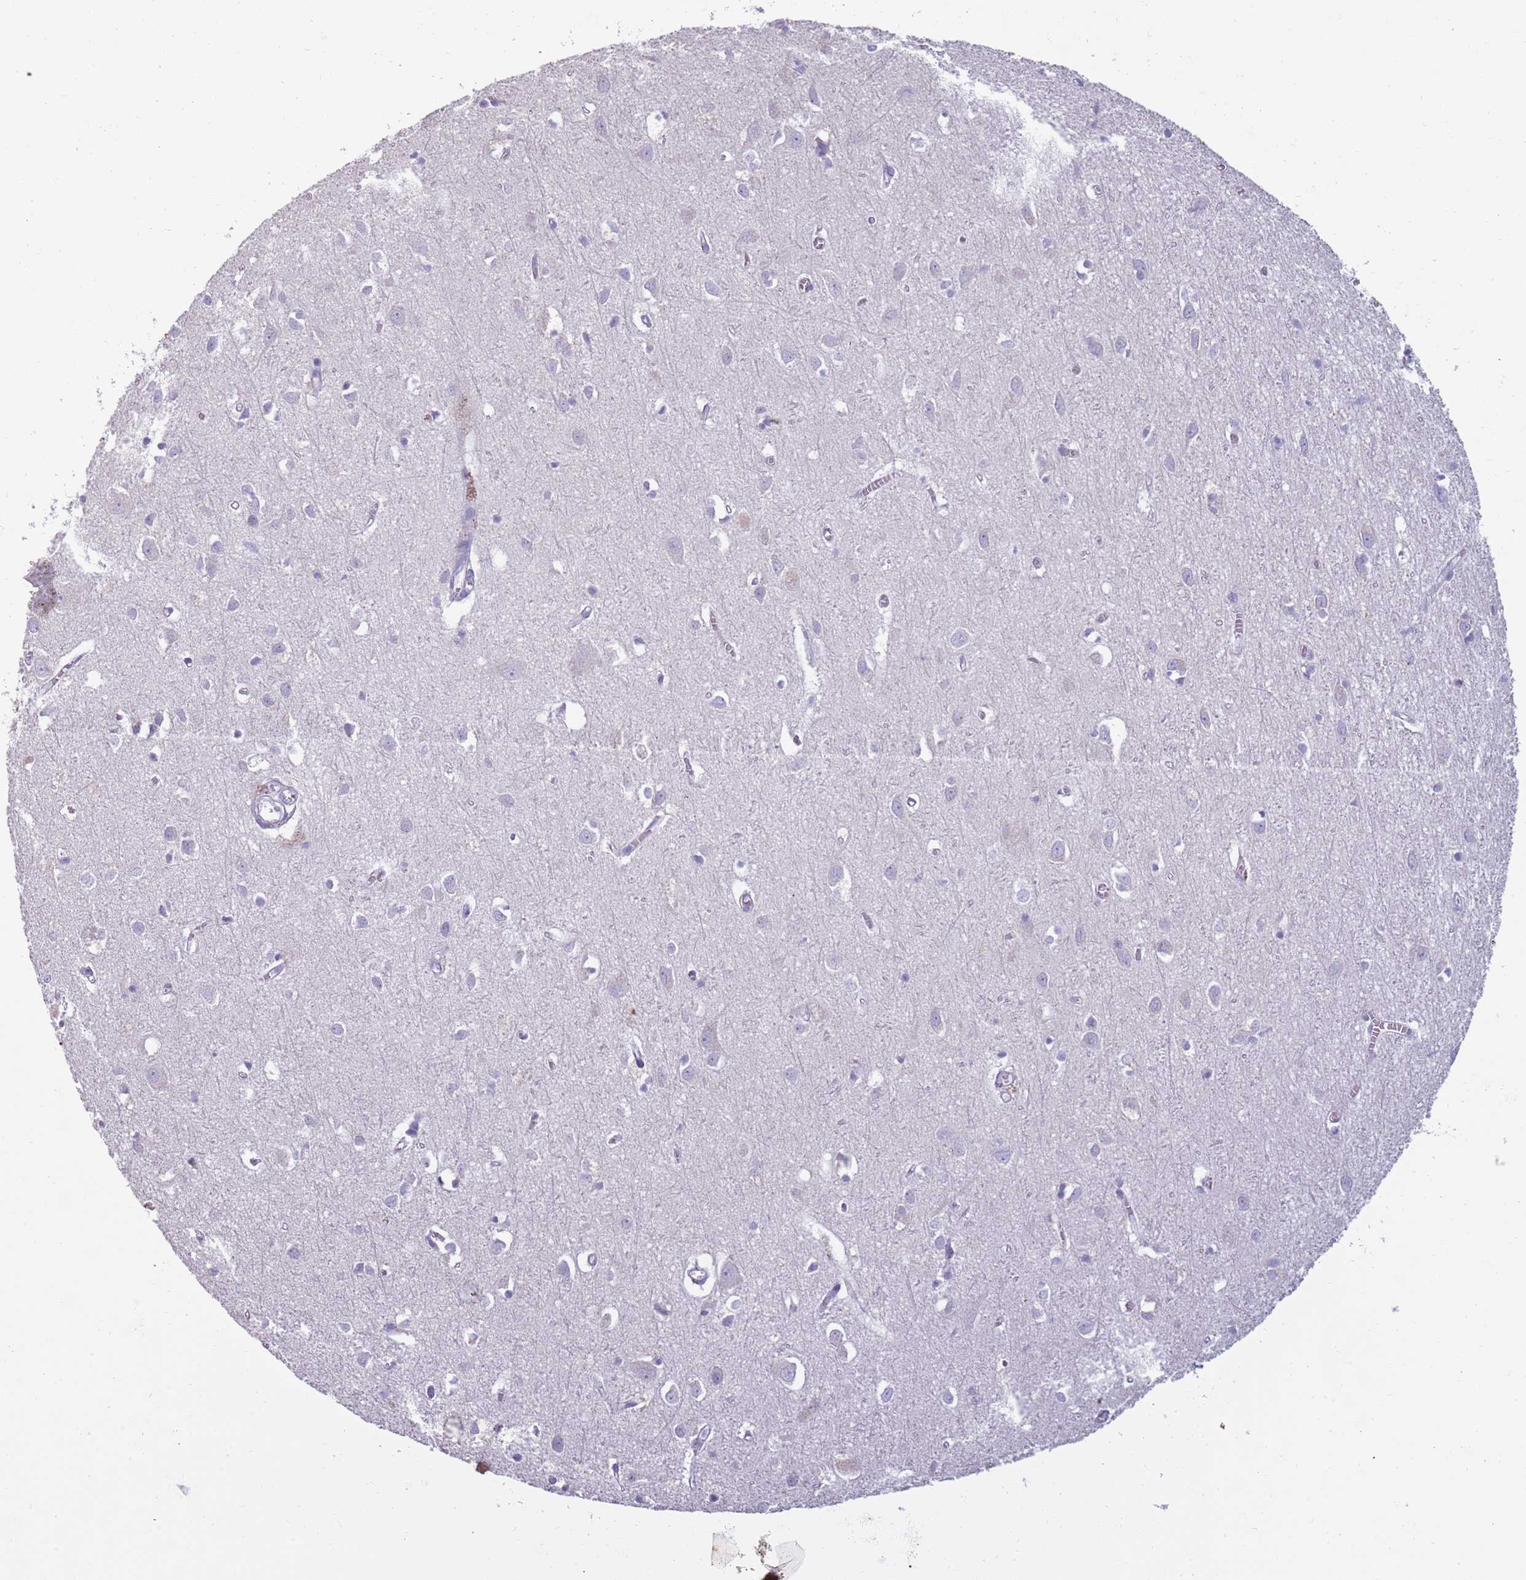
{"staining": {"intensity": "negative", "quantity": "none", "location": "none"}, "tissue": "cerebral cortex", "cell_type": "Endothelial cells", "image_type": "normal", "snomed": [{"axis": "morphology", "description": "Normal tissue, NOS"}, {"axis": "topography", "description": "Cerebral cortex"}], "caption": "IHC photomicrograph of benign cerebral cortex: human cerebral cortex stained with DAB (3,3'-diaminobenzidine) shows no significant protein positivity in endothelial cells.", "gene": "NWD2", "patient": {"sex": "female", "age": 64}}